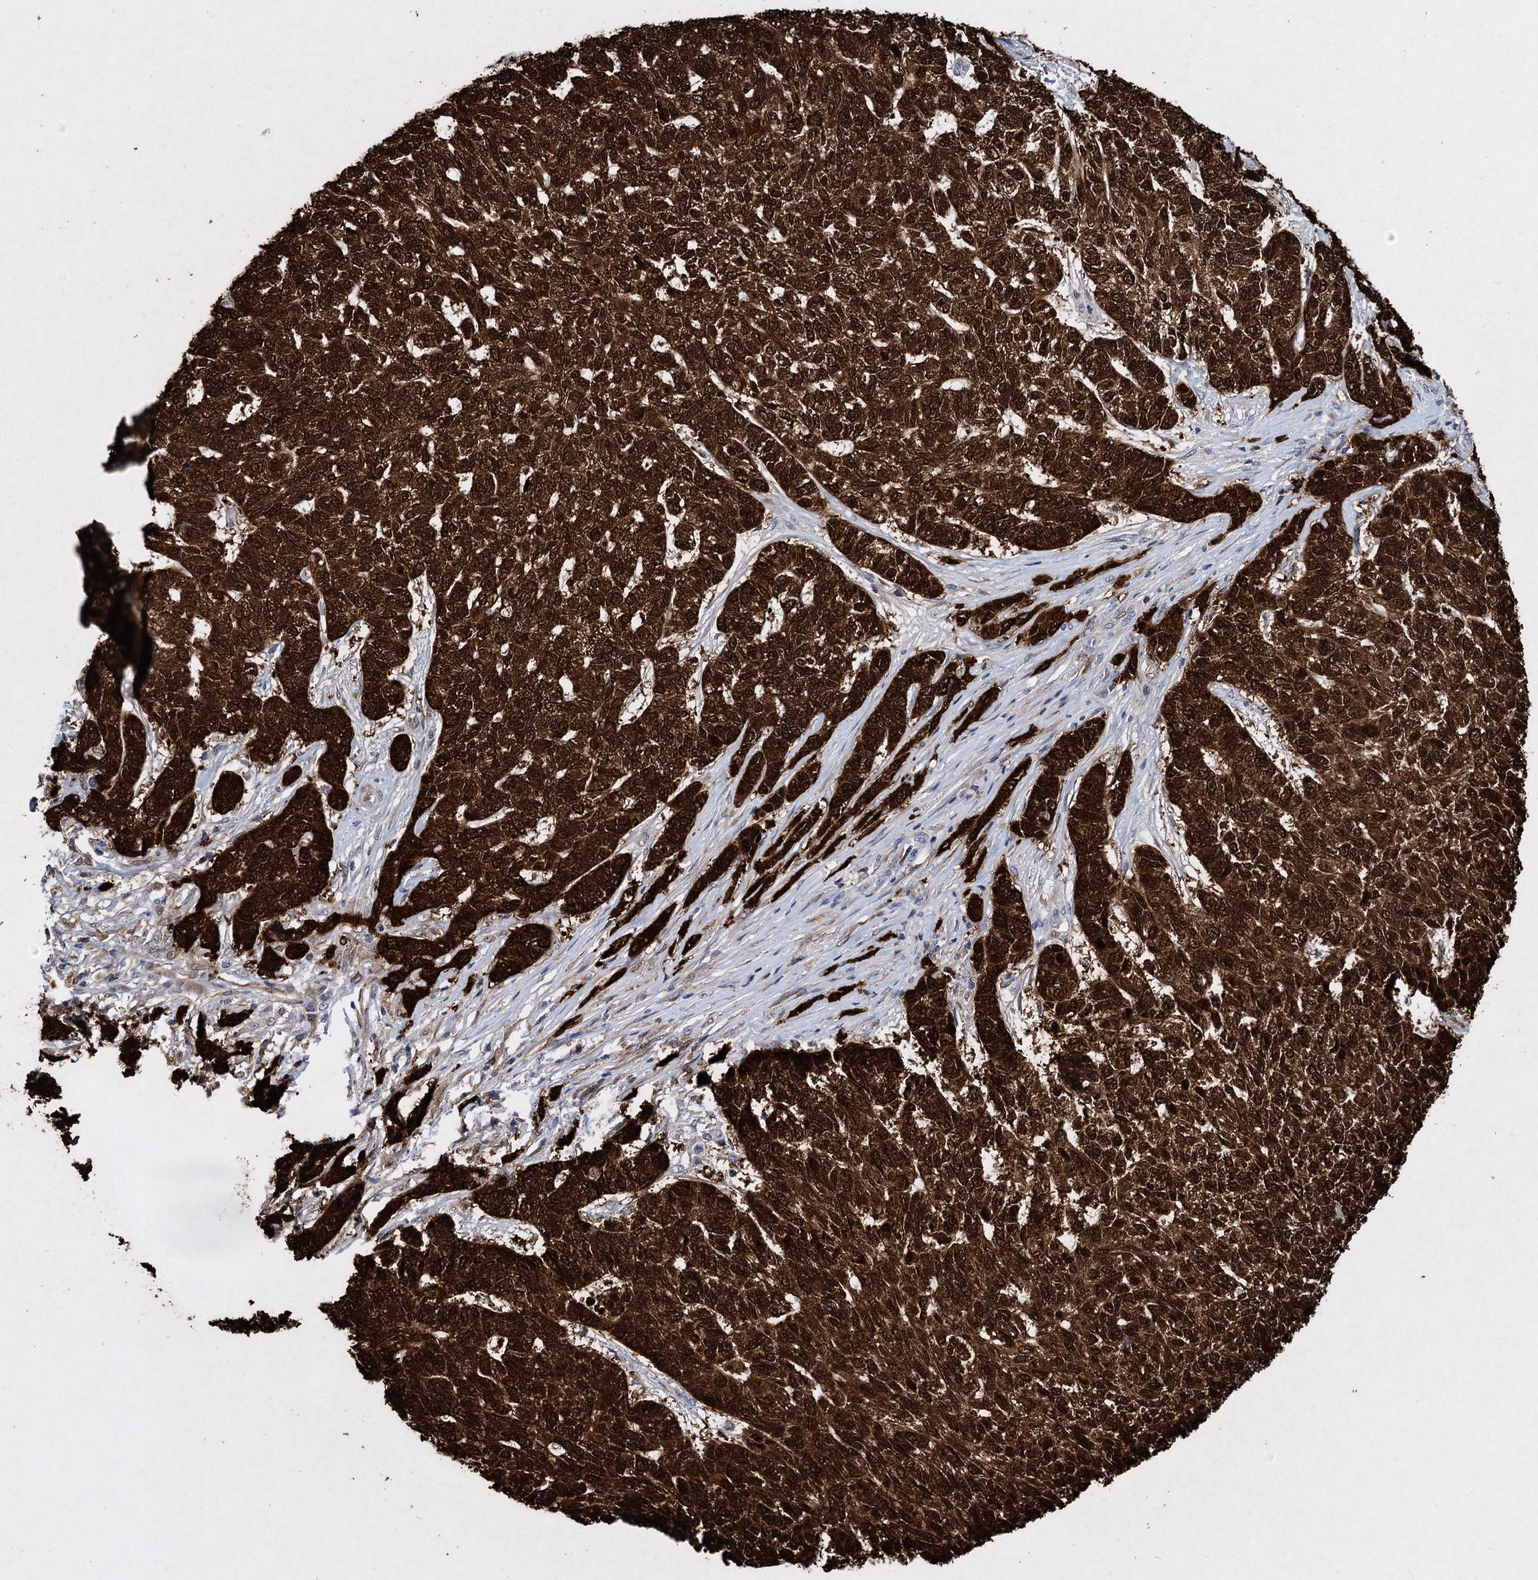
{"staining": {"intensity": "strong", "quantity": ">75%", "location": "cytoplasmic/membranous,nuclear"}, "tissue": "skin cancer", "cell_type": "Tumor cells", "image_type": "cancer", "snomed": [{"axis": "morphology", "description": "Basal cell carcinoma"}, {"axis": "topography", "description": "Skin"}], "caption": "Immunohistochemistry (IHC) image of neoplastic tissue: human skin cancer stained using immunohistochemistry (IHC) shows high levels of strong protein expression localized specifically in the cytoplasmic/membranous and nuclear of tumor cells, appearing as a cytoplasmic/membranous and nuclear brown color.", "gene": "MAGEA4", "patient": {"sex": "female", "age": 65}}